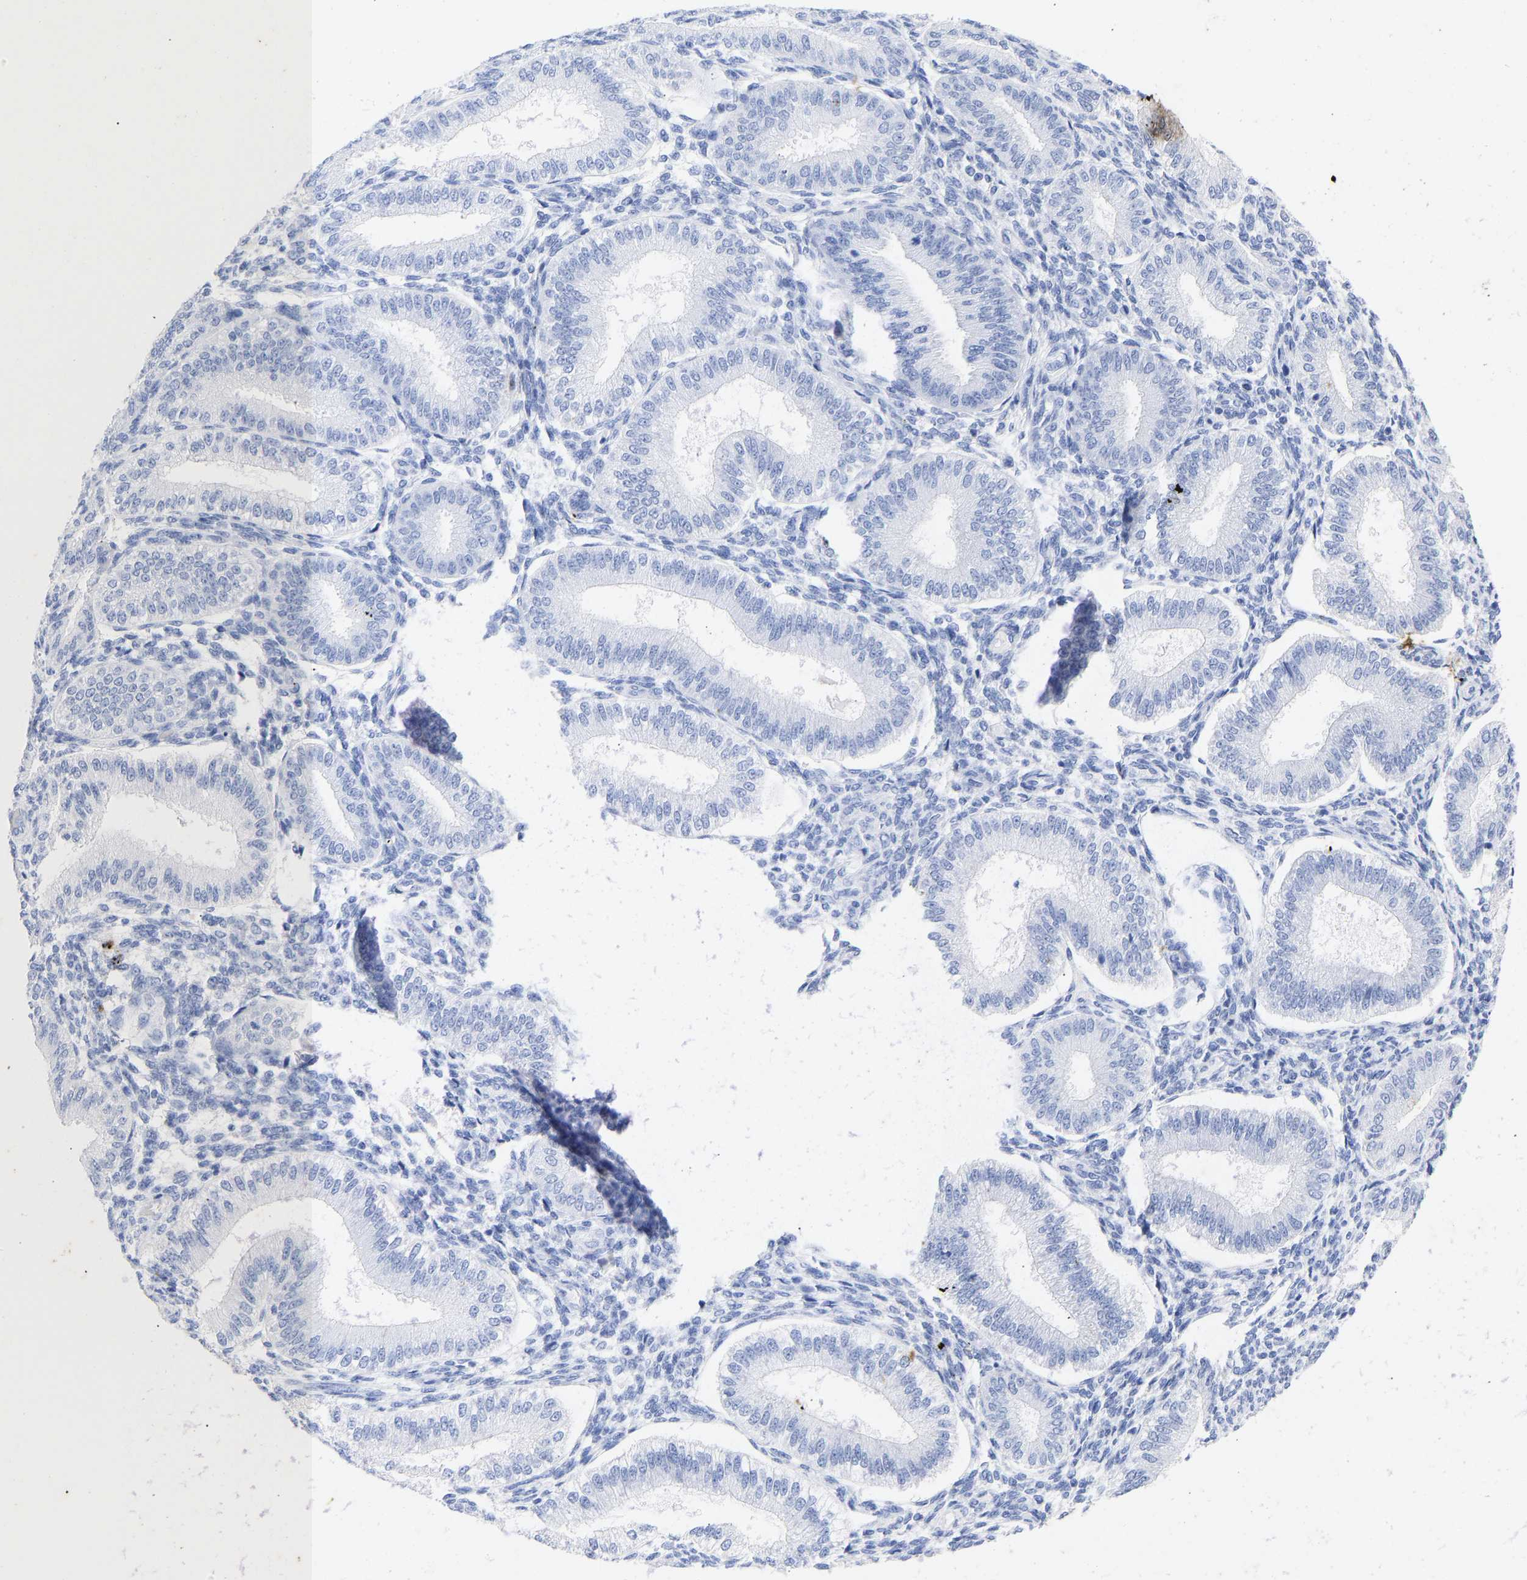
{"staining": {"intensity": "negative", "quantity": "none", "location": "none"}, "tissue": "endometrium", "cell_type": "Cells in endometrial stroma", "image_type": "normal", "snomed": [{"axis": "morphology", "description": "Normal tissue, NOS"}, {"axis": "topography", "description": "Endometrium"}], "caption": "The image exhibits no staining of cells in endometrial stroma in unremarkable endometrium. (Immunohistochemistry (ihc), brightfield microscopy, high magnification).", "gene": "KRT1", "patient": {"sex": "female", "age": 39}}